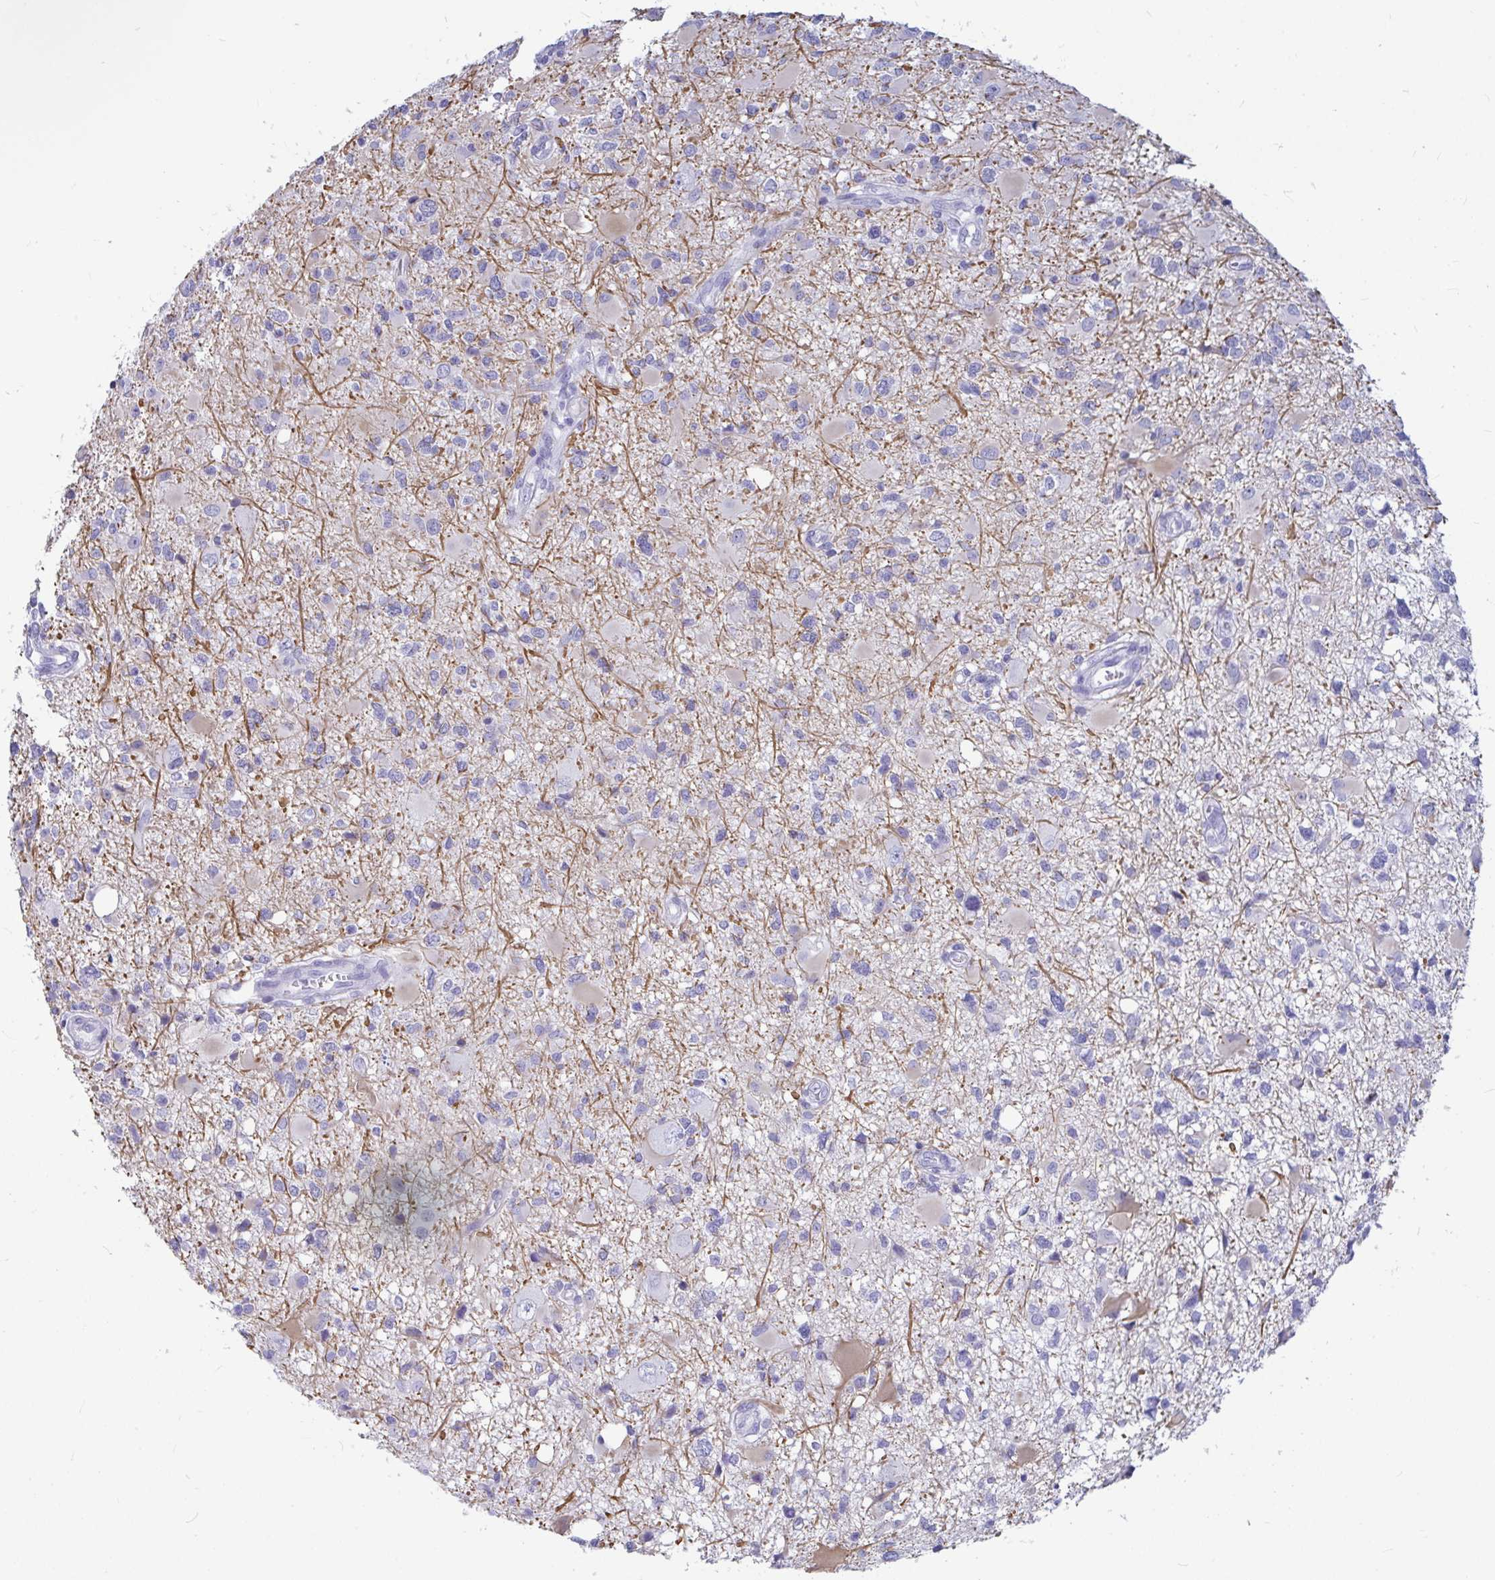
{"staining": {"intensity": "negative", "quantity": "none", "location": "none"}, "tissue": "glioma", "cell_type": "Tumor cells", "image_type": "cancer", "snomed": [{"axis": "morphology", "description": "Glioma, malignant, High grade"}, {"axis": "topography", "description": "Brain"}], "caption": "High magnification brightfield microscopy of glioma stained with DAB (3,3'-diaminobenzidine) (brown) and counterstained with hematoxylin (blue): tumor cells show no significant staining.", "gene": "OR5J2", "patient": {"sex": "male", "age": 54}}